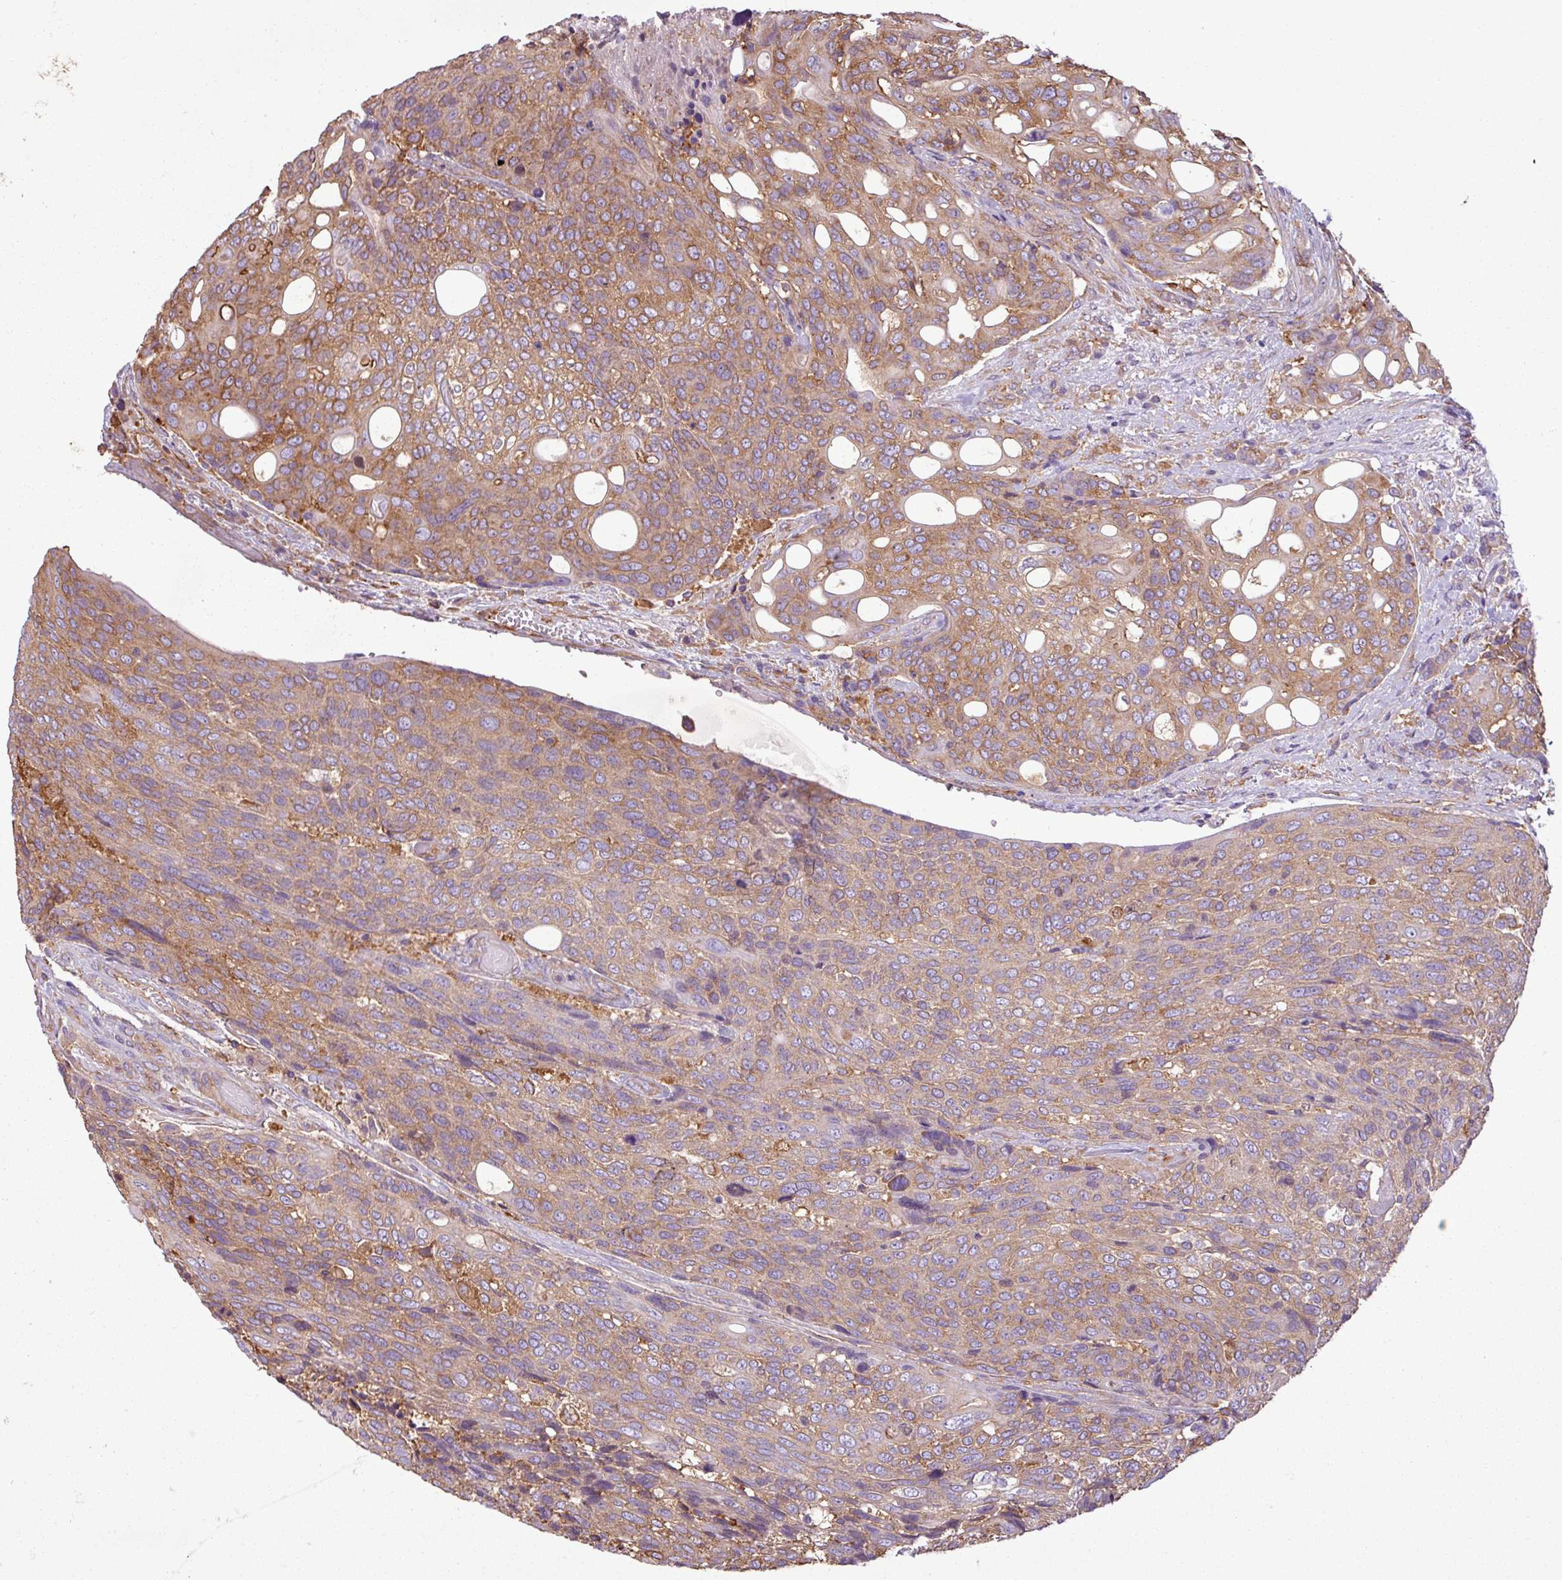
{"staining": {"intensity": "moderate", "quantity": ">75%", "location": "cytoplasmic/membranous"}, "tissue": "urothelial cancer", "cell_type": "Tumor cells", "image_type": "cancer", "snomed": [{"axis": "morphology", "description": "Urothelial carcinoma, High grade"}, {"axis": "topography", "description": "Urinary bladder"}], "caption": "A micrograph showing moderate cytoplasmic/membranous positivity in about >75% of tumor cells in urothelial cancer, as visualized by brown immunohistochemical staining.", "gene": "PACSIN2", "patient": {"sex": "female", "age": 70}}